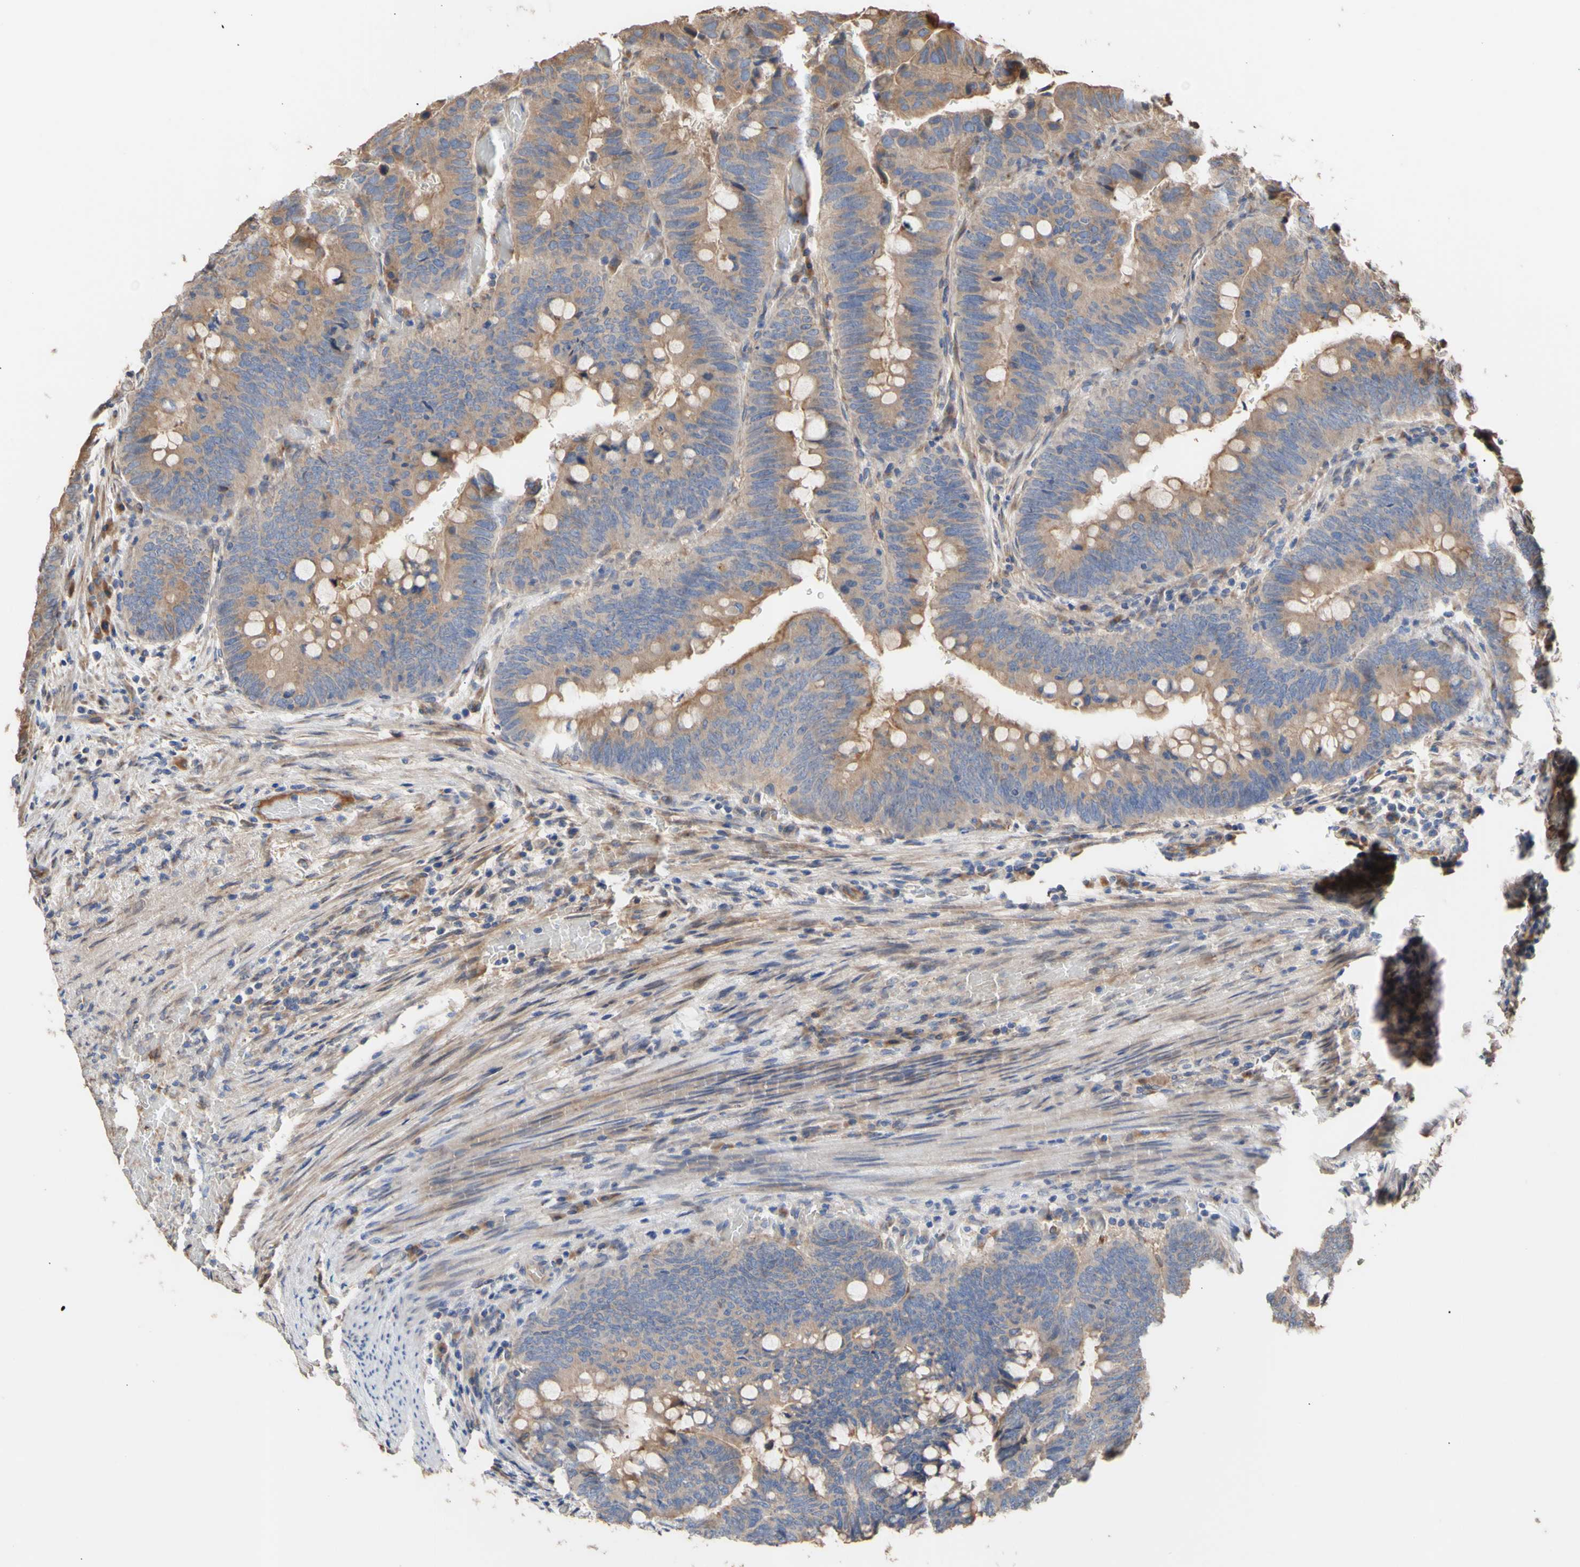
{"staining": {"intensity": "weak", "quantity": "25%-75%", "location": "cytoplasmic/membranous"}, "tissue": "colorectal cancer", "cell_type": "Tumor cells", "image_type": "cancer", "snomed": [{"axis": "morphology", "description": "Normal tissue, NOS"}, {"axis": "morphology", "description": "Adenocarcinoma, NOS"}, {"axis": "topography", "description": "Rectum"}, {"axis": "topography", "description": "Peripheral nerve tissue"}], "caption": "An immunohistochemistry (IHC) micrograph of tumor tissue is shown. Protein staining in brown shows weak cytoplasmic/membranous positivity in colorectal cancer within tumor cells.", "gene": "NECTIN3", "patient": {"sex": "male", "age": 92}}